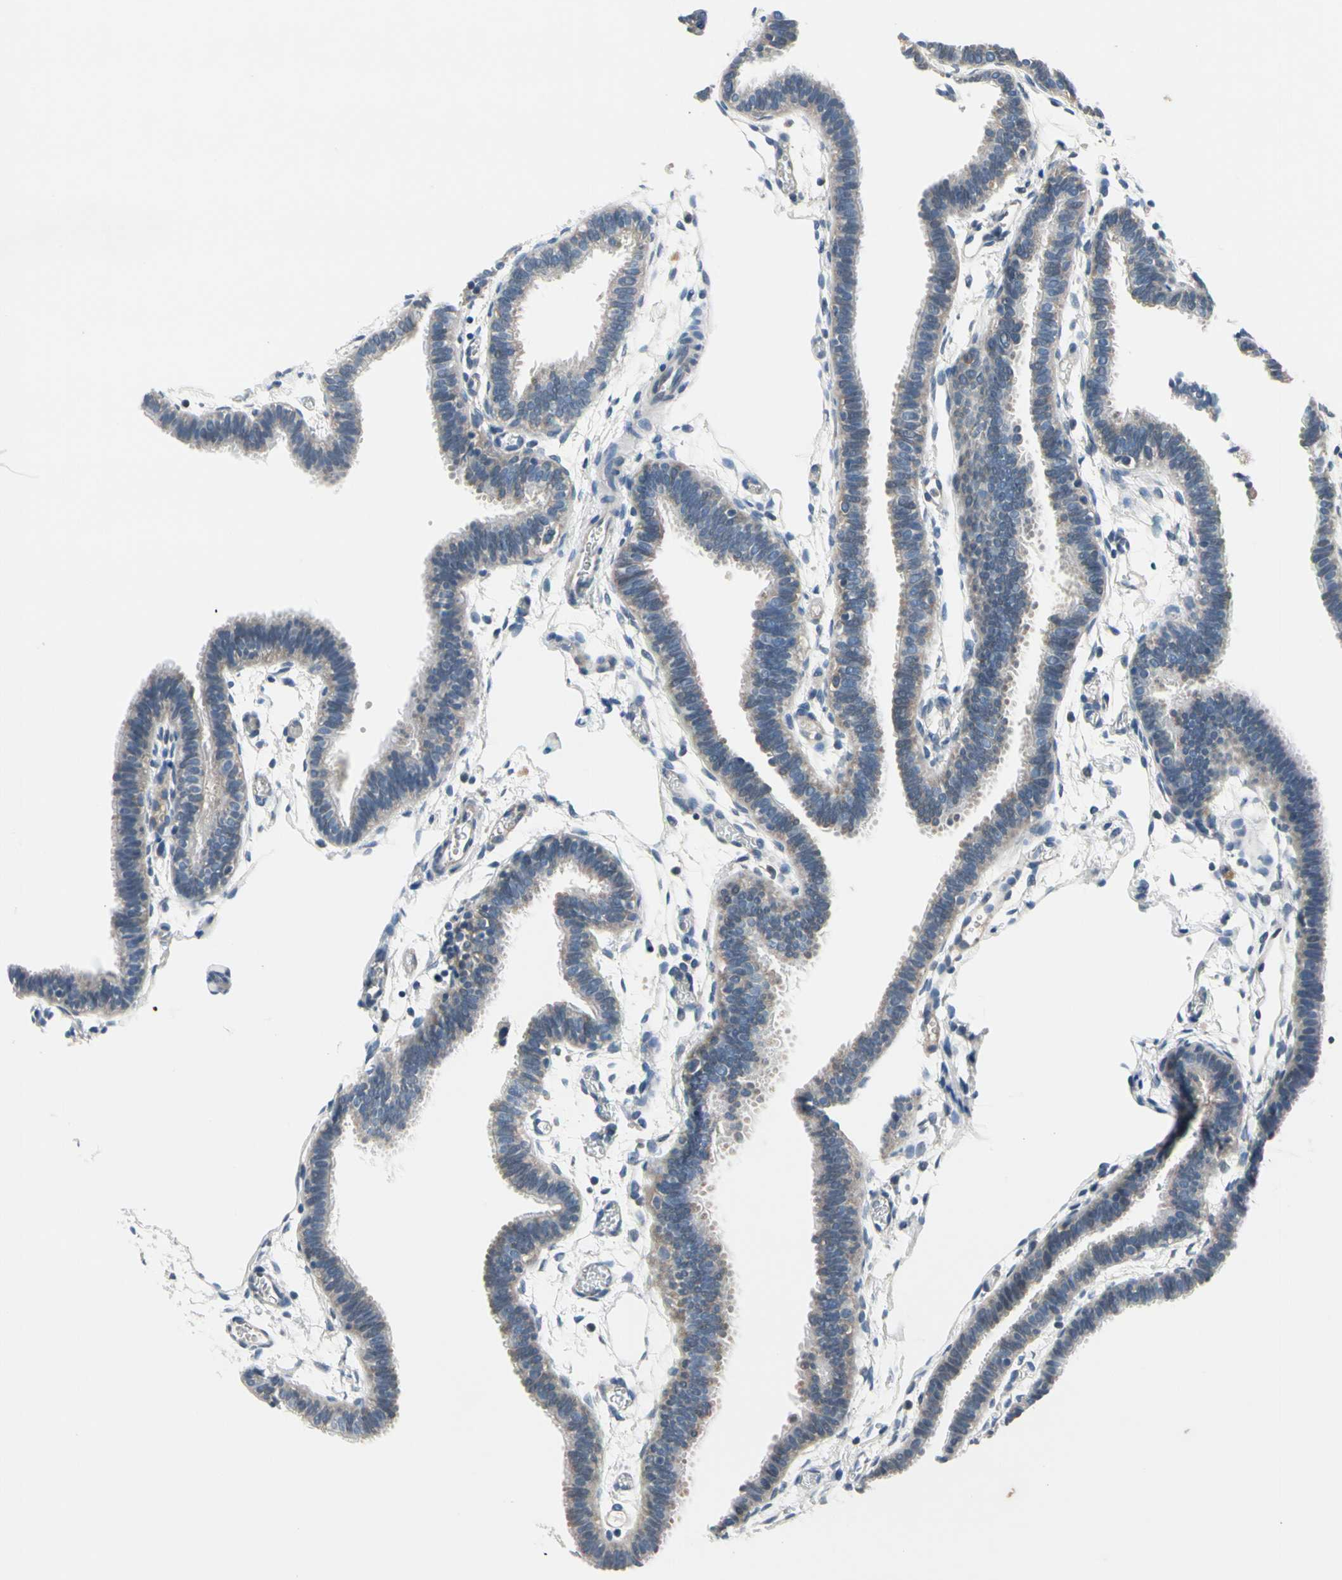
{"staining": {"intensity": "weak", "quantity": "<25%", "location": "cytoplasmic/membranous"}, "tissue": "fallopian tube", "cell_type": "Glandular cells", "image_type": "normal", "snomed": [{"axis": "morphology", "description": "Normal tissue, NOS"}, {"axis": "topography", "description": "Fallopian tube"}], "caption": "The immunohistochemistry (IHC) photomicrograph has no significant positivity in glandular cells of fallopian tube.", "gene": "SELENOK", "patient": {"sex": "female", "age": 29}}